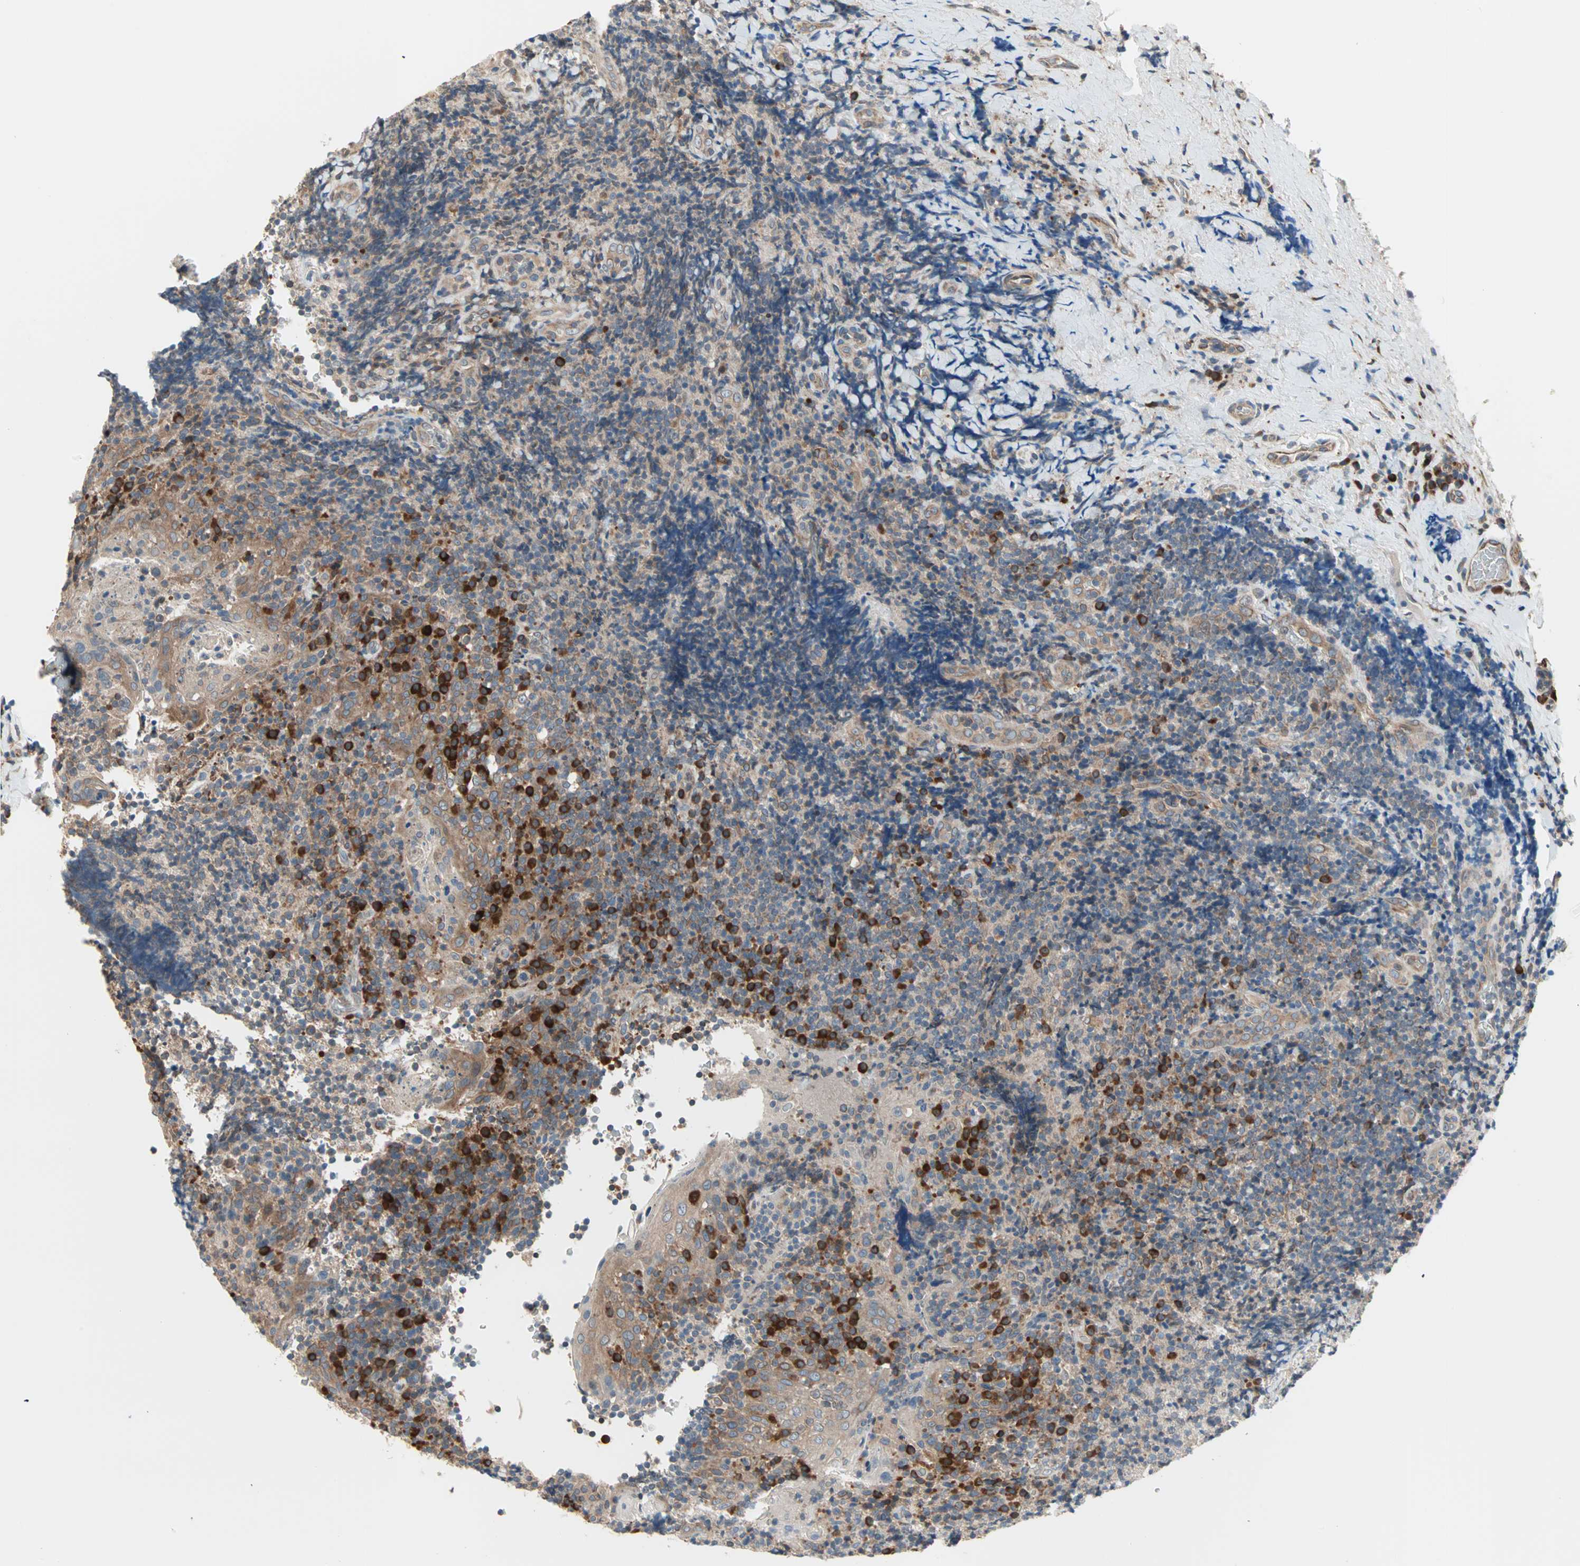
{"staining": {"intensity": "weak", "quantity": "25%-75%", "location": "cytoplasmic/membranous"}, "tissue": "lymphoma", "cell_type": "Tumor cells", "image_type": "cancer", "snomed": [{"axis": "morphology", "description": "Malignant lymphoma, non-Hodgkin's type, High grade"}, {"axis": "topography", "description": "Tonsil"}], "caption": "High-magnification brightfield microscopy of malignant lymphoma, non-Hodgkin's type (high-grade) stained with DAB (brown) and counterstained with hematoxylin (blue). tumor cells exhibit weak cytoplasmic/membranous expression is appreciated in about25%-75% of cells.", "gene": "SAR1A", "patient": {"sex": "female", "age": 36}}